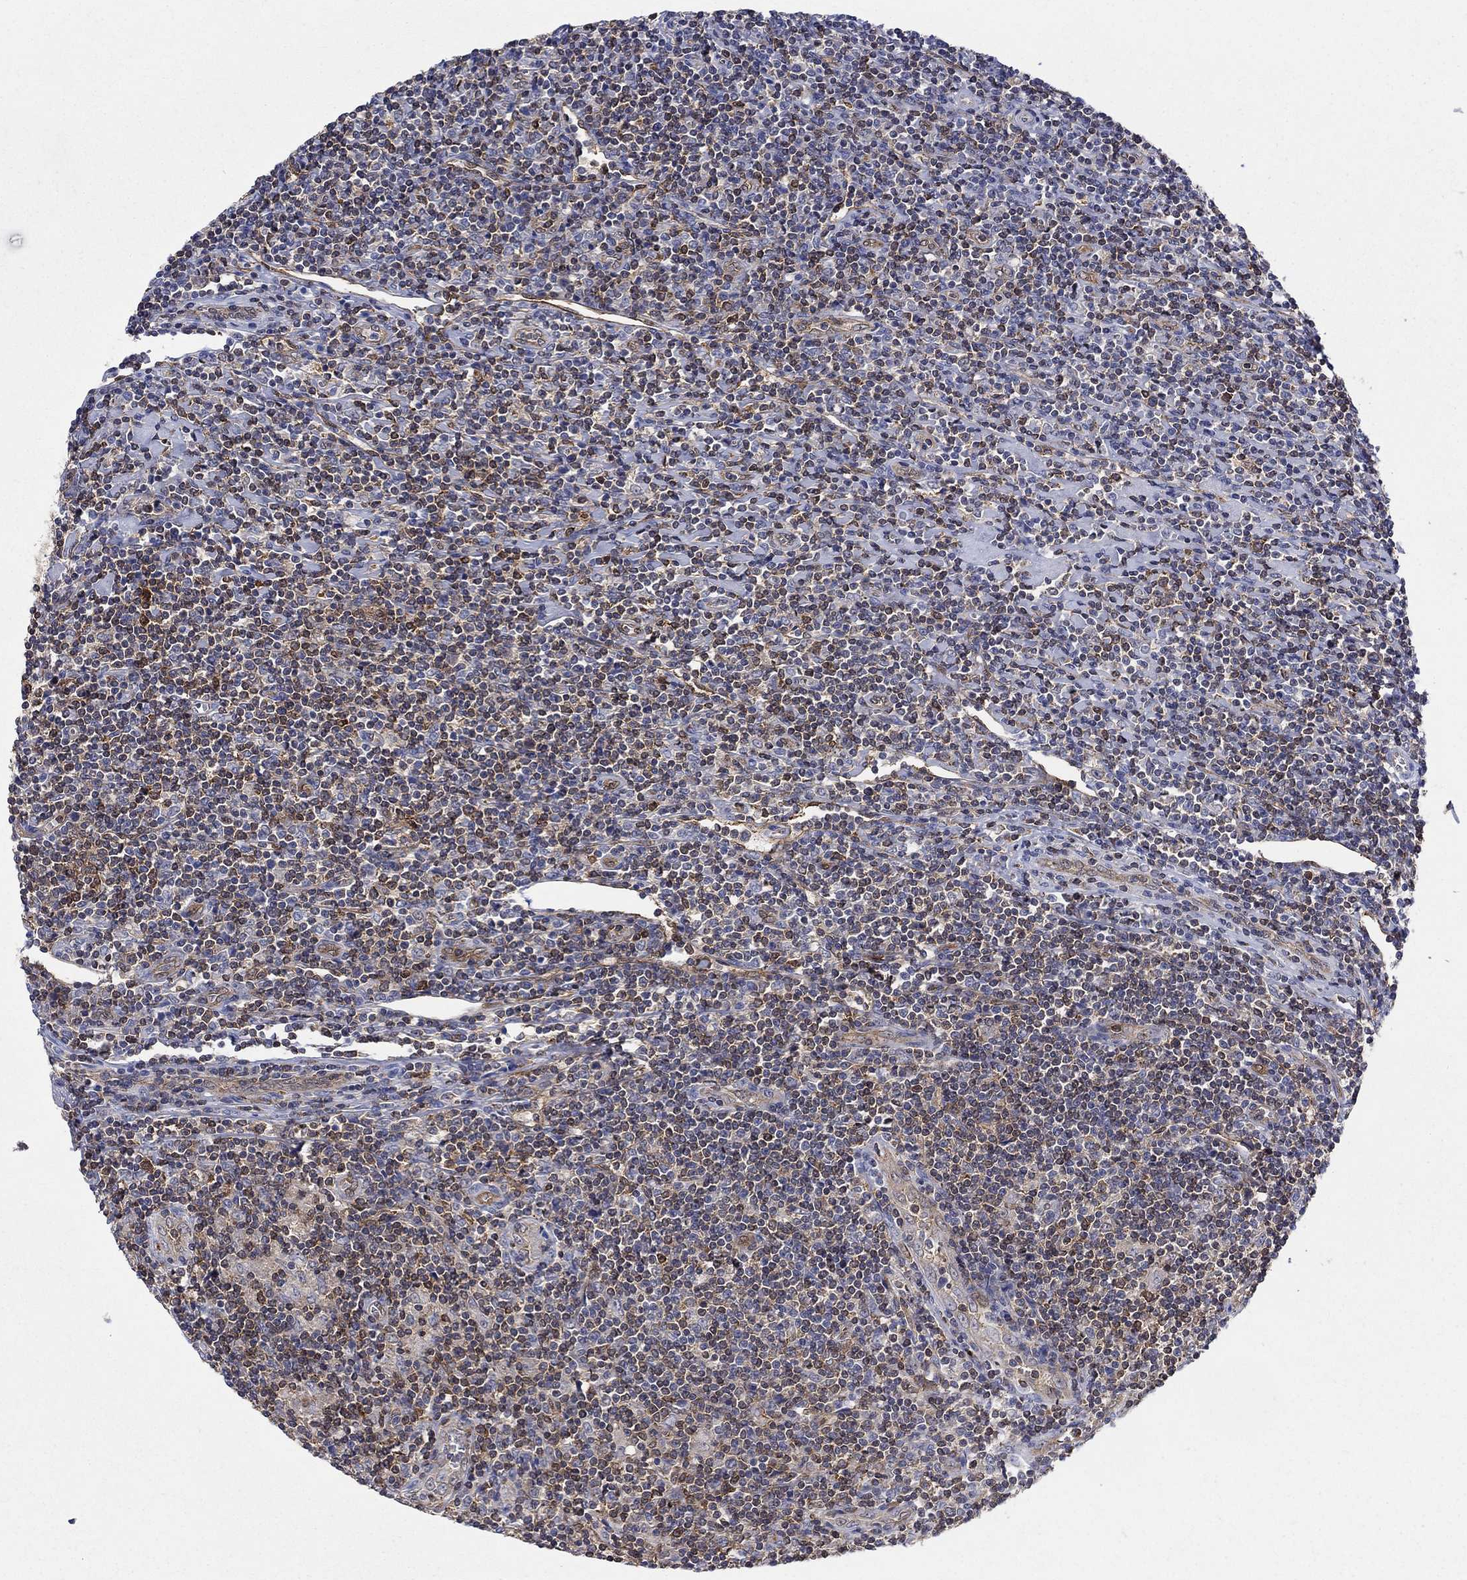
{"staining": {"intensity": "negative", "quantity": "none", "location": "none"}, "tissue": "lymphoma", "cell_type": "Tumor cells", "image_type": "cancer", "snomed": [{"axis": "morphology", "description": "Hodgkin's disease, NOS"}, {"axis": "topography", "description": "Lymph node"}], "caption": "Lymphoma was stained to show a protein in brown. There is no significant positivity in tumor cells.", "gene": "AGFG2", "patient": {"sex": "male", "age": 40}}